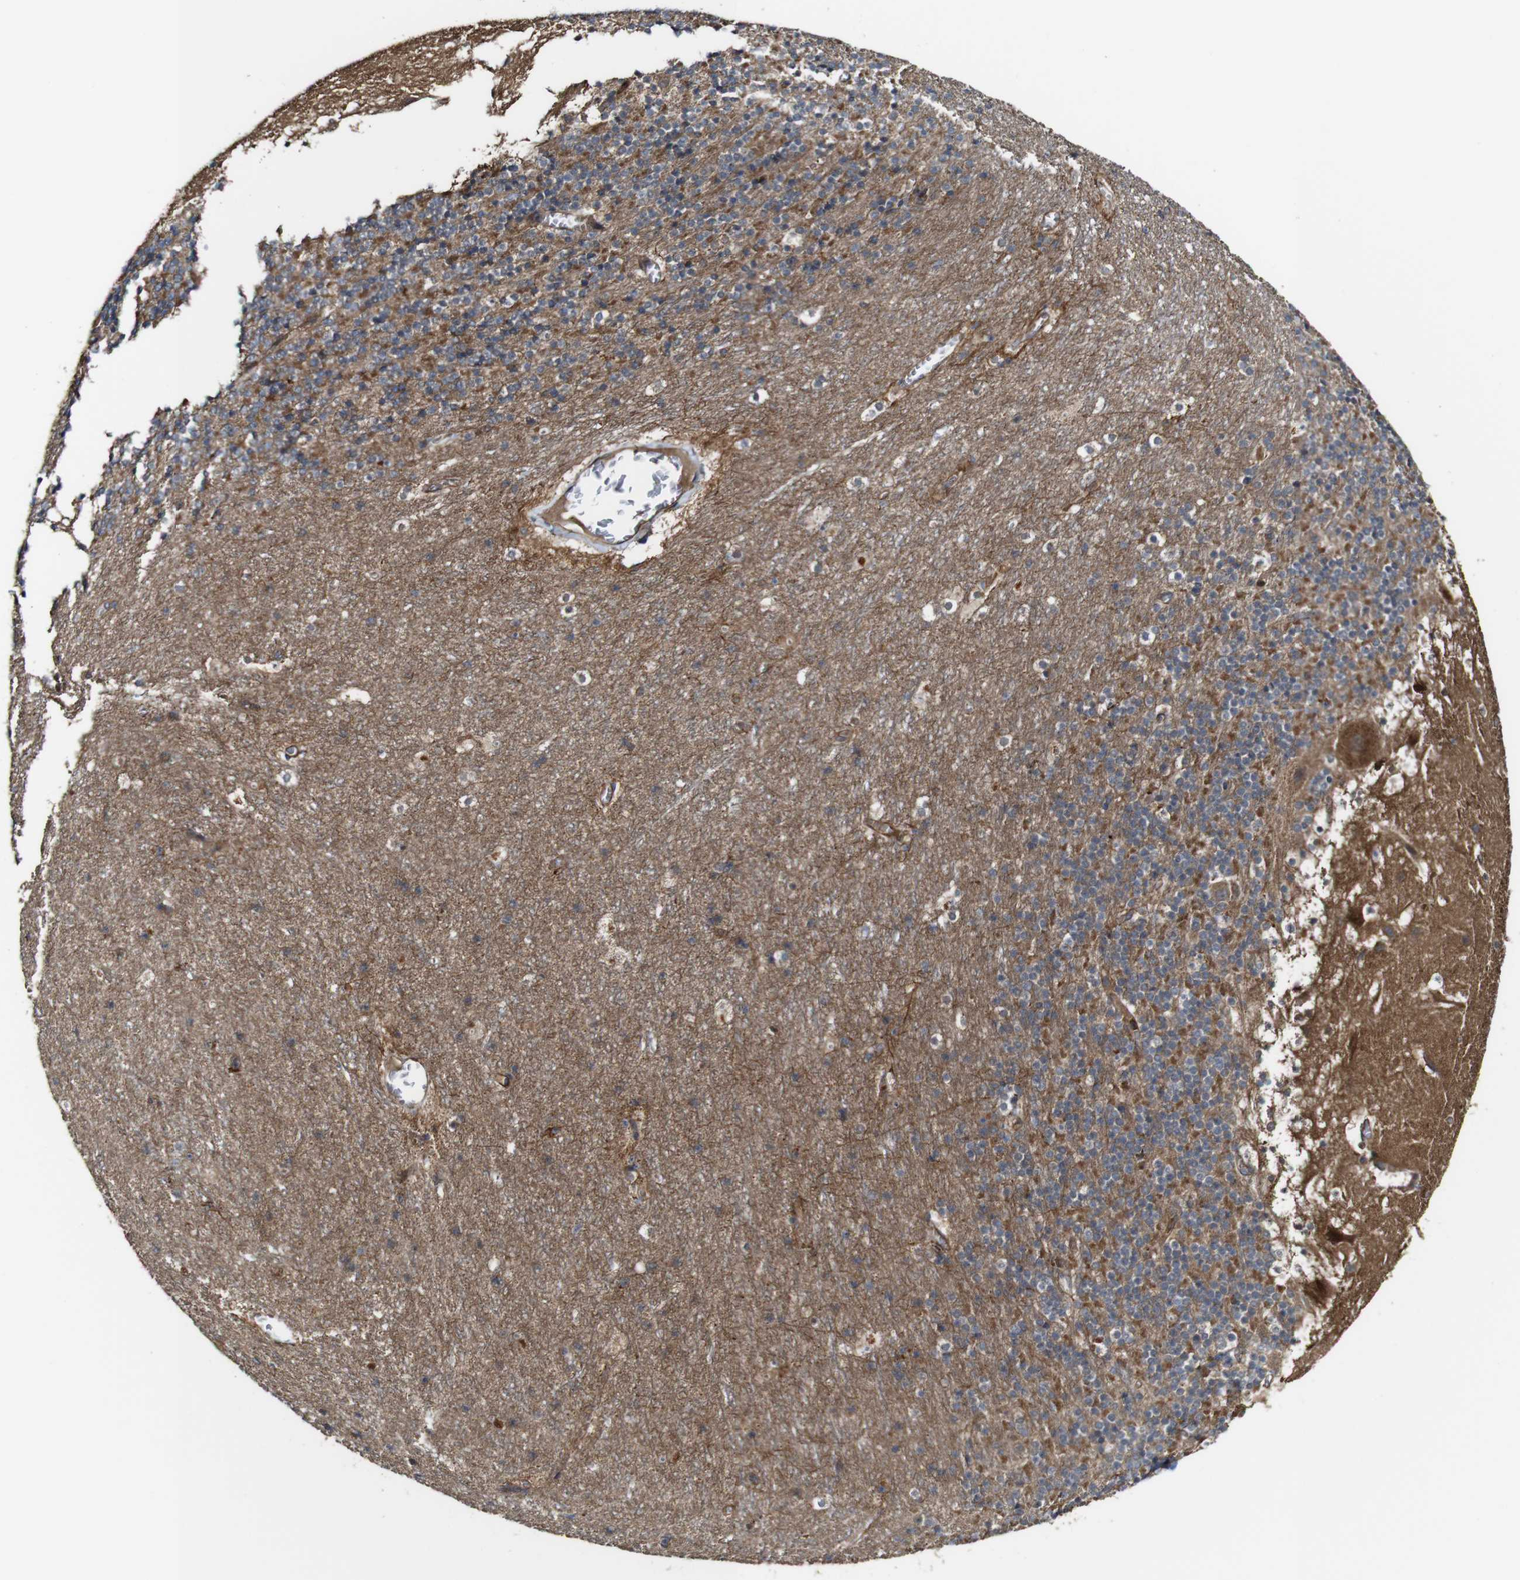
{"staining": {"intensity": "moderate", "quantity": ">75%", "location": "cytoplasmic/membranous"}, "tissue": "cerebellum", "cell_type": "Cells in granular layer", "image_type": "normal", "snomed": [{"axis": "morphology", "description": "Normal tissue, NOS"}, {"axis": "topography", "description": "Cerebellum"}], "caption": "IHC image of benign cerebellum: cerebellum stained using immunohistochemistry displays medium levels of moderate protein expression localized specifically in the cytoplasmic/membranous of cells in granular layer, appearing as a cytoplasmic/membranous brown color.", "gene": "TNIK", "patient": {"sex": "male", "age": 45}}